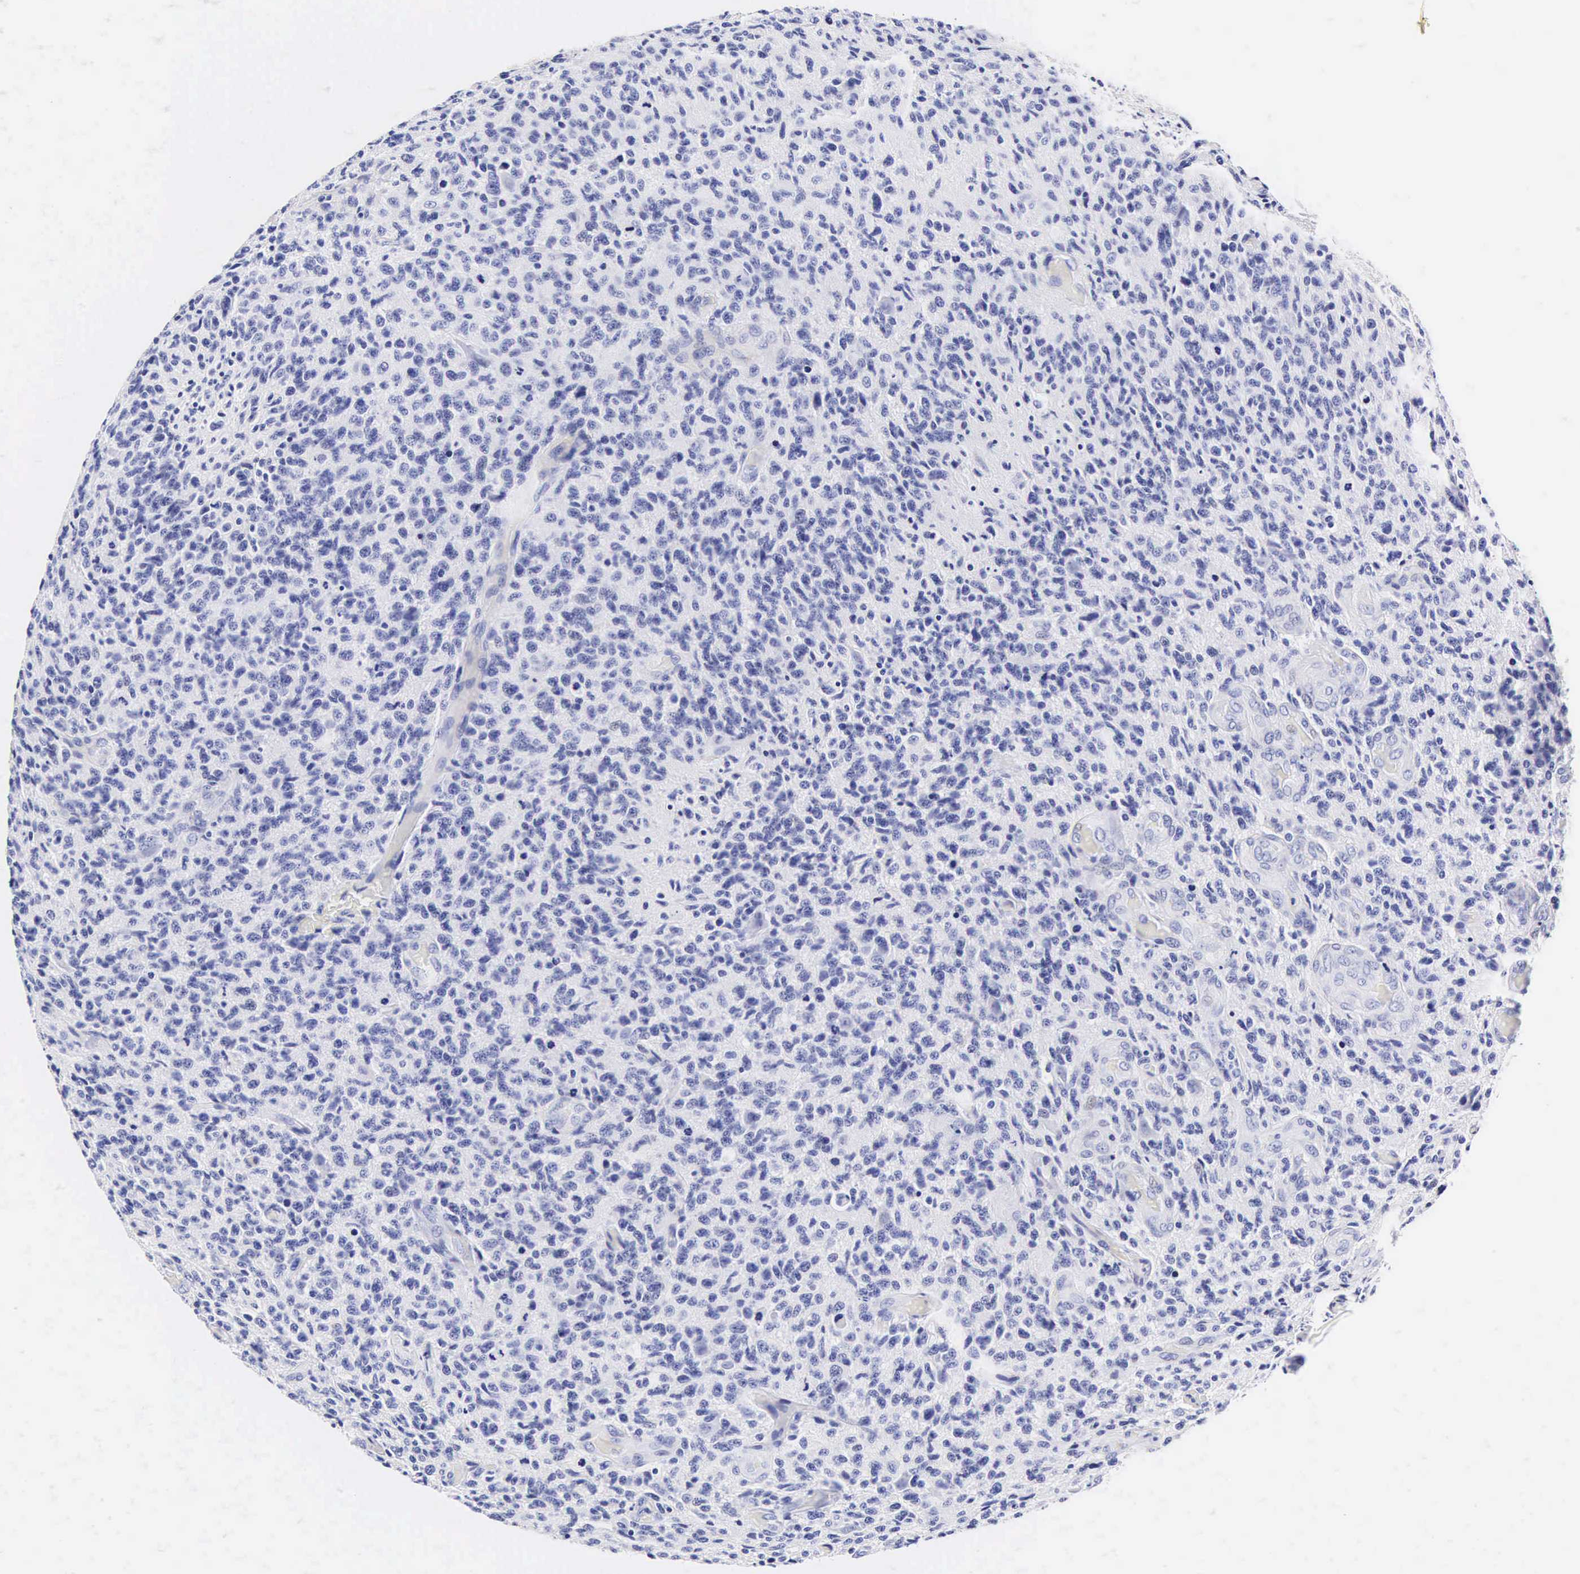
{"staining": {"intensity": "negative", "quantity": "none", "location": "none"}, "tissue": "glioma", "cell_type": "Tumor cells", "image_type": "cancer", "snomed": [{"axis": "morphology", "description": "Glioma, malignant, High grade"}, {"axis": "topography", "description": "Brain"}], "caption": "Immunohistochemical staining of human glioma displays no significant expression in tumor cells. (Stains: DAB immunohistochemistry (IHC) with hematoxylin counter stain, Microscopy: brightfield microscopy at high magnification).", "gene": "CNN1", "patient": {"sex": "male", "age": 36}}